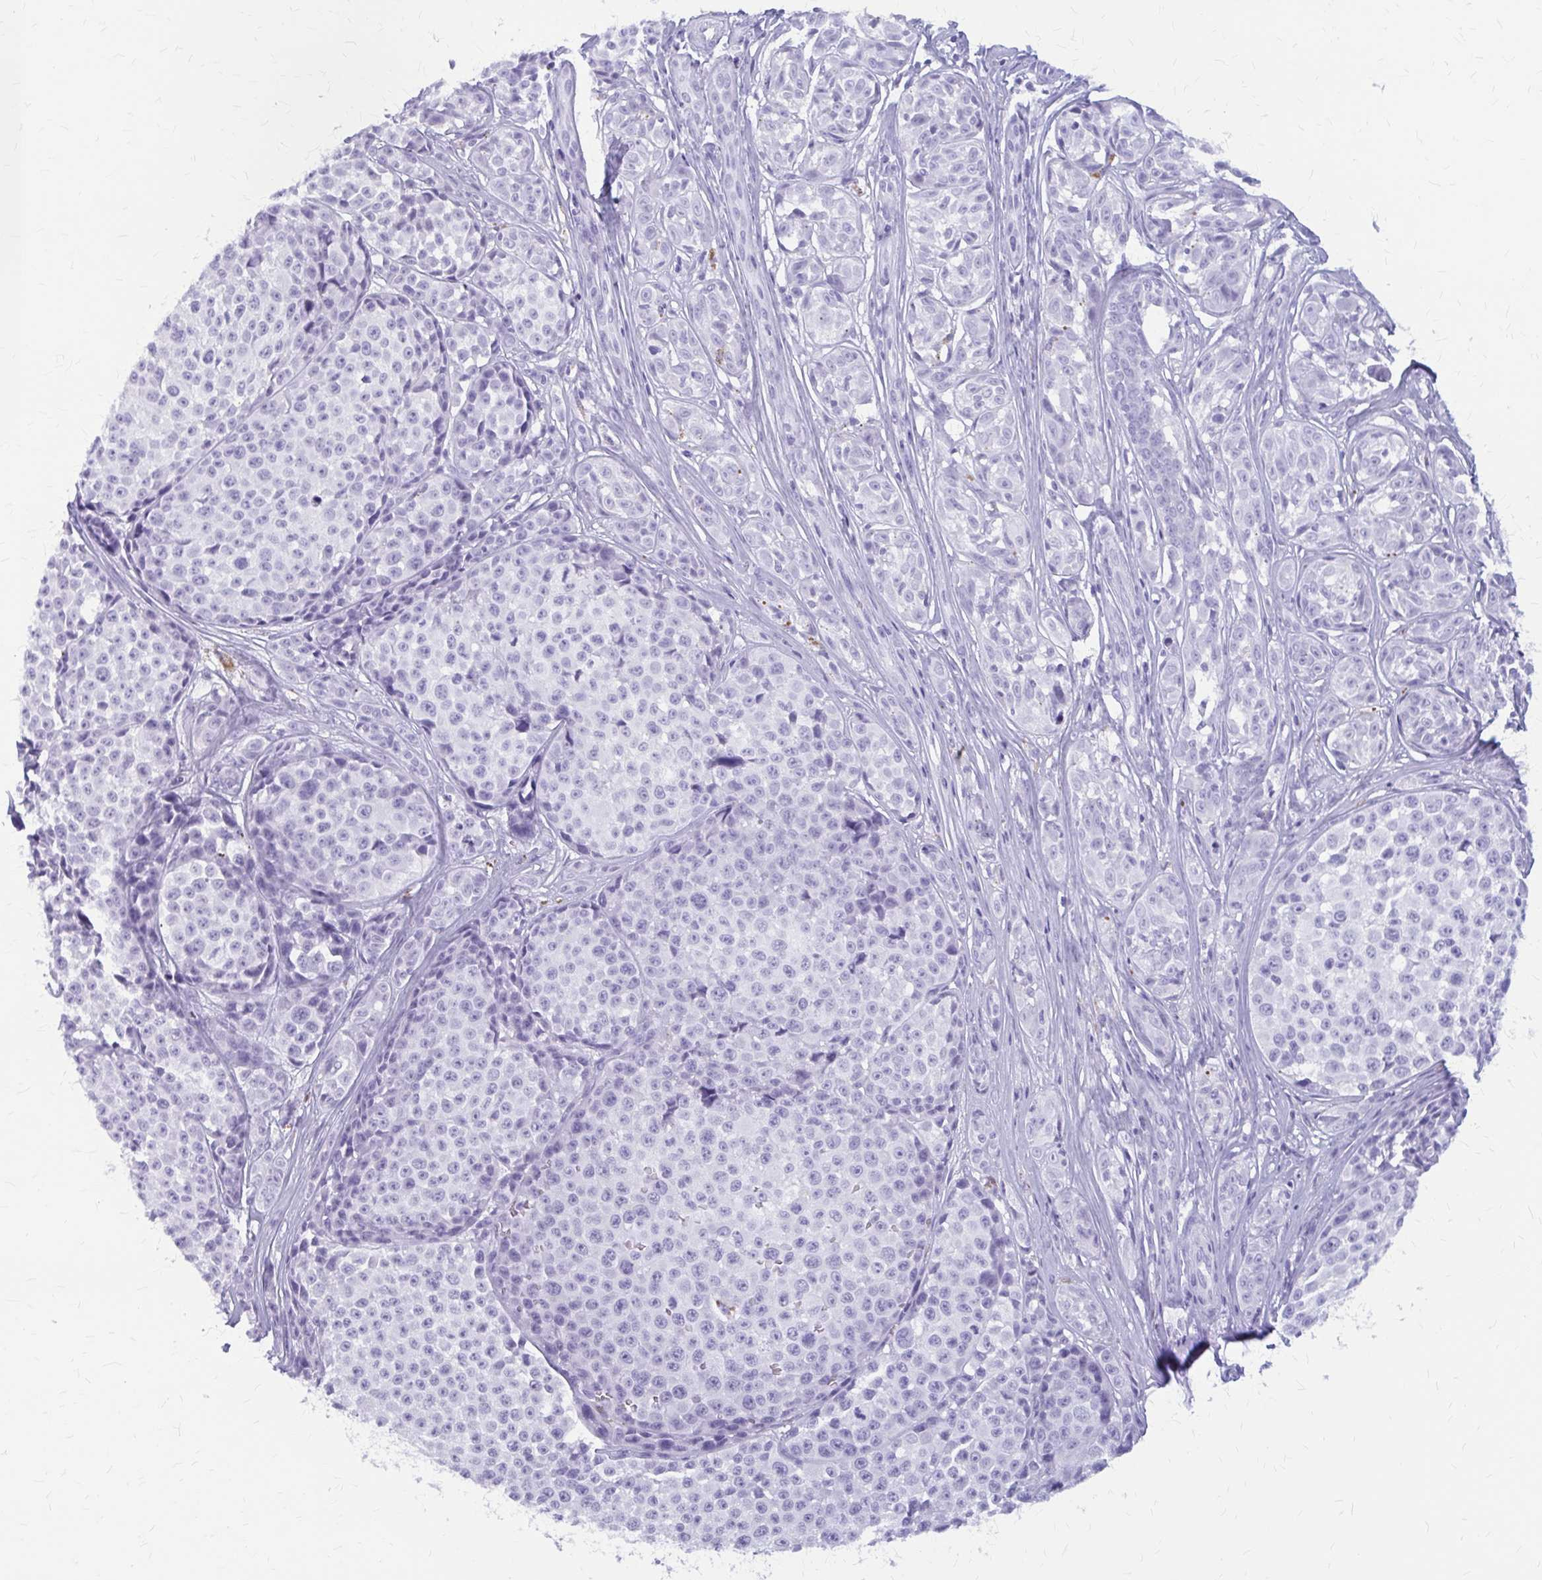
{"staining": {"intensity": "negative", "quantity": "none", "location": "none"}, "tissue": "melanoma", "cell_type": "Tumor cells", "image_type": "cancer", "snomed": [{"axis": "morphology", "description": "Malignant melanoma, NOS"}, {"axis": "topography", "description": "Skin"}], "caption": "Tumor cells are negative for brown protein staining in malignant melanoma.", "gene": "KLHDC7A", "patient": {"sex": "female", "age": 35}}